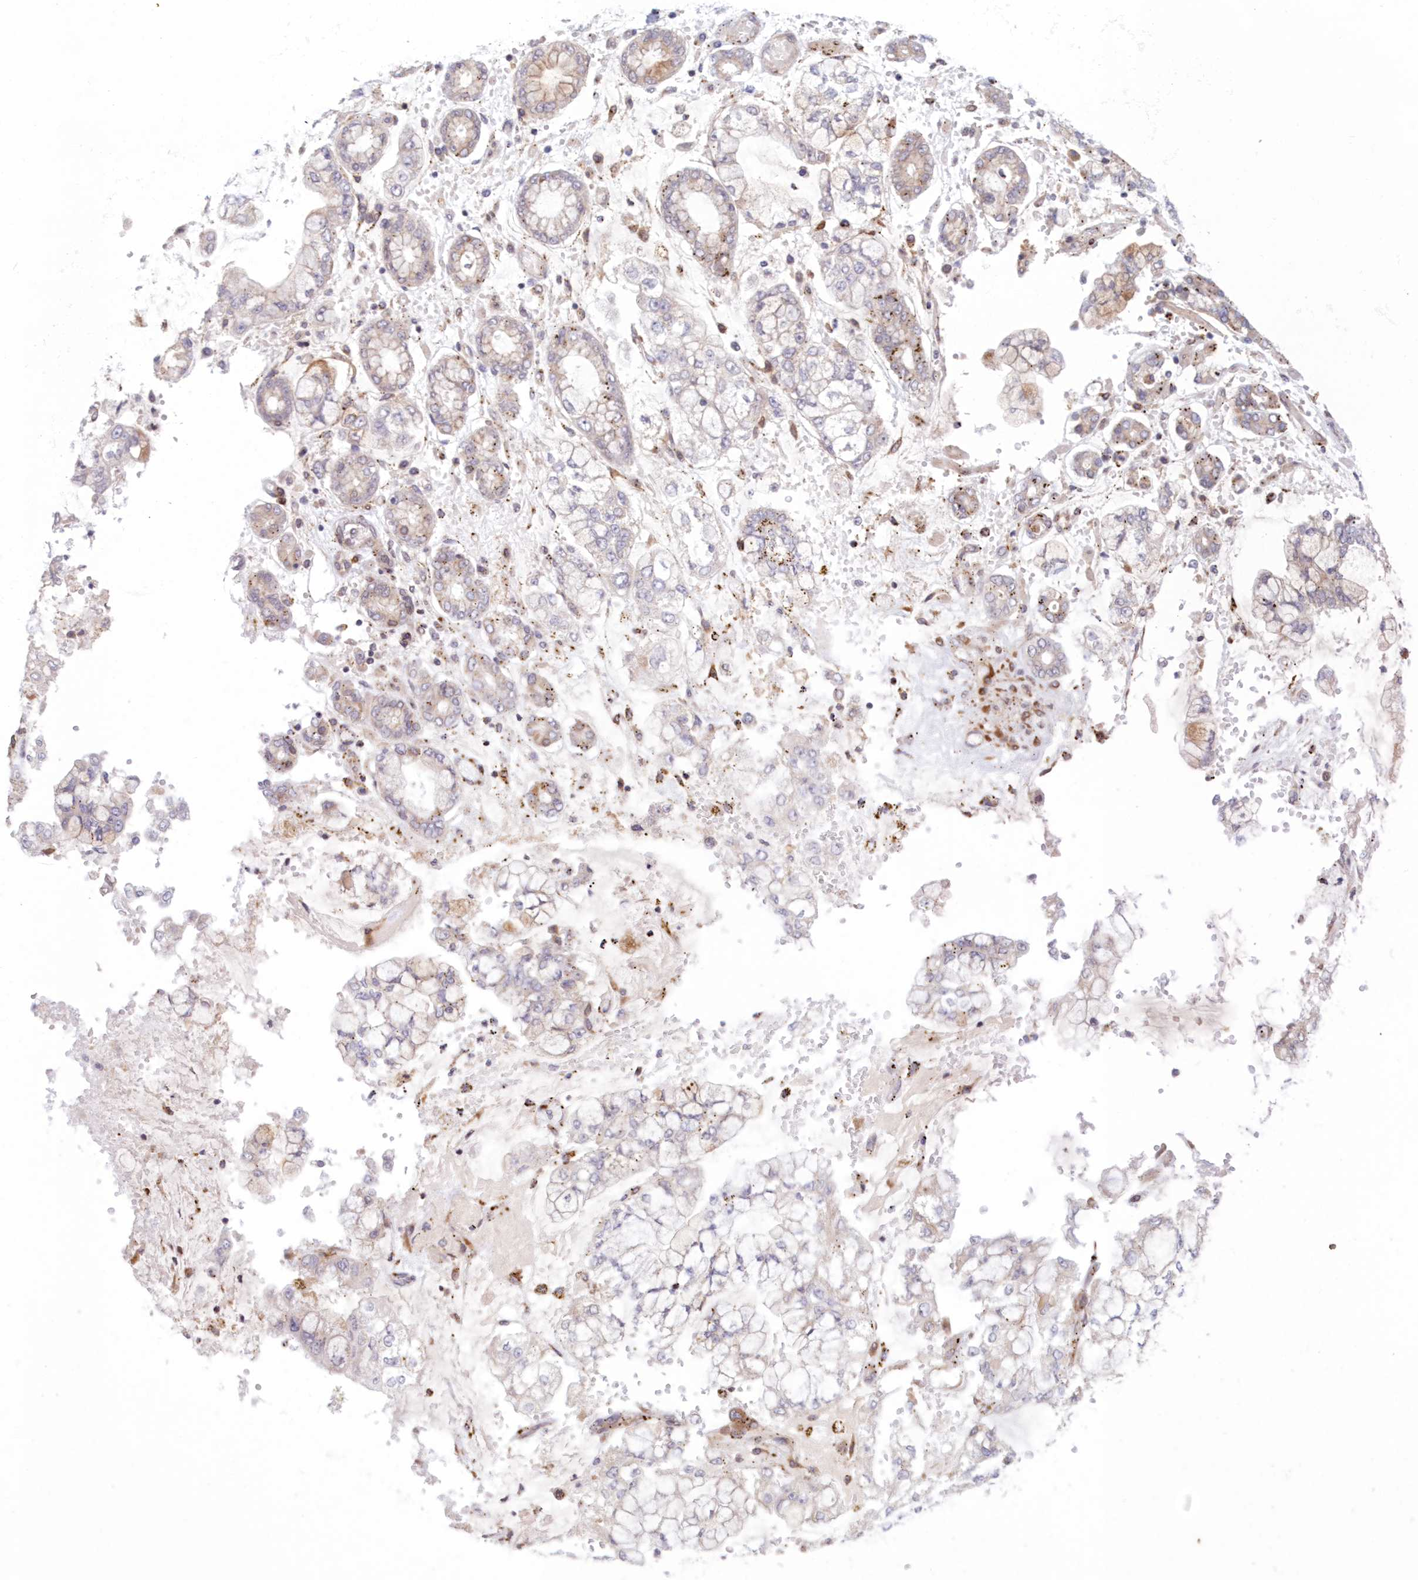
{"staining": {"intensity": "weak", "quantity": "25%-75%", "location": "cytoplasmic/membranous"}, "tissue": "stomach cancer", "cell_type": "Tumor cells", "image_type": "cancer", "snomed": [{"axis": "morphology", "description": "Normal tissue, NOS"}, {"axis": "morphology", "description": "Adenocarcinoma, NOS"}, {"axis": "topography", "description": "Stomach, upper"}, {"axis": "topography", "description": "Stomach"}], "caption": "Adenocarcinoma (stomach) stained with a brown dye displays weak cytoplasmic/membranous positive staining in about 25%-75% of tumor cells.", "gene": "PCYOX1L", "patient": {"sex": "male", "age": 76}}